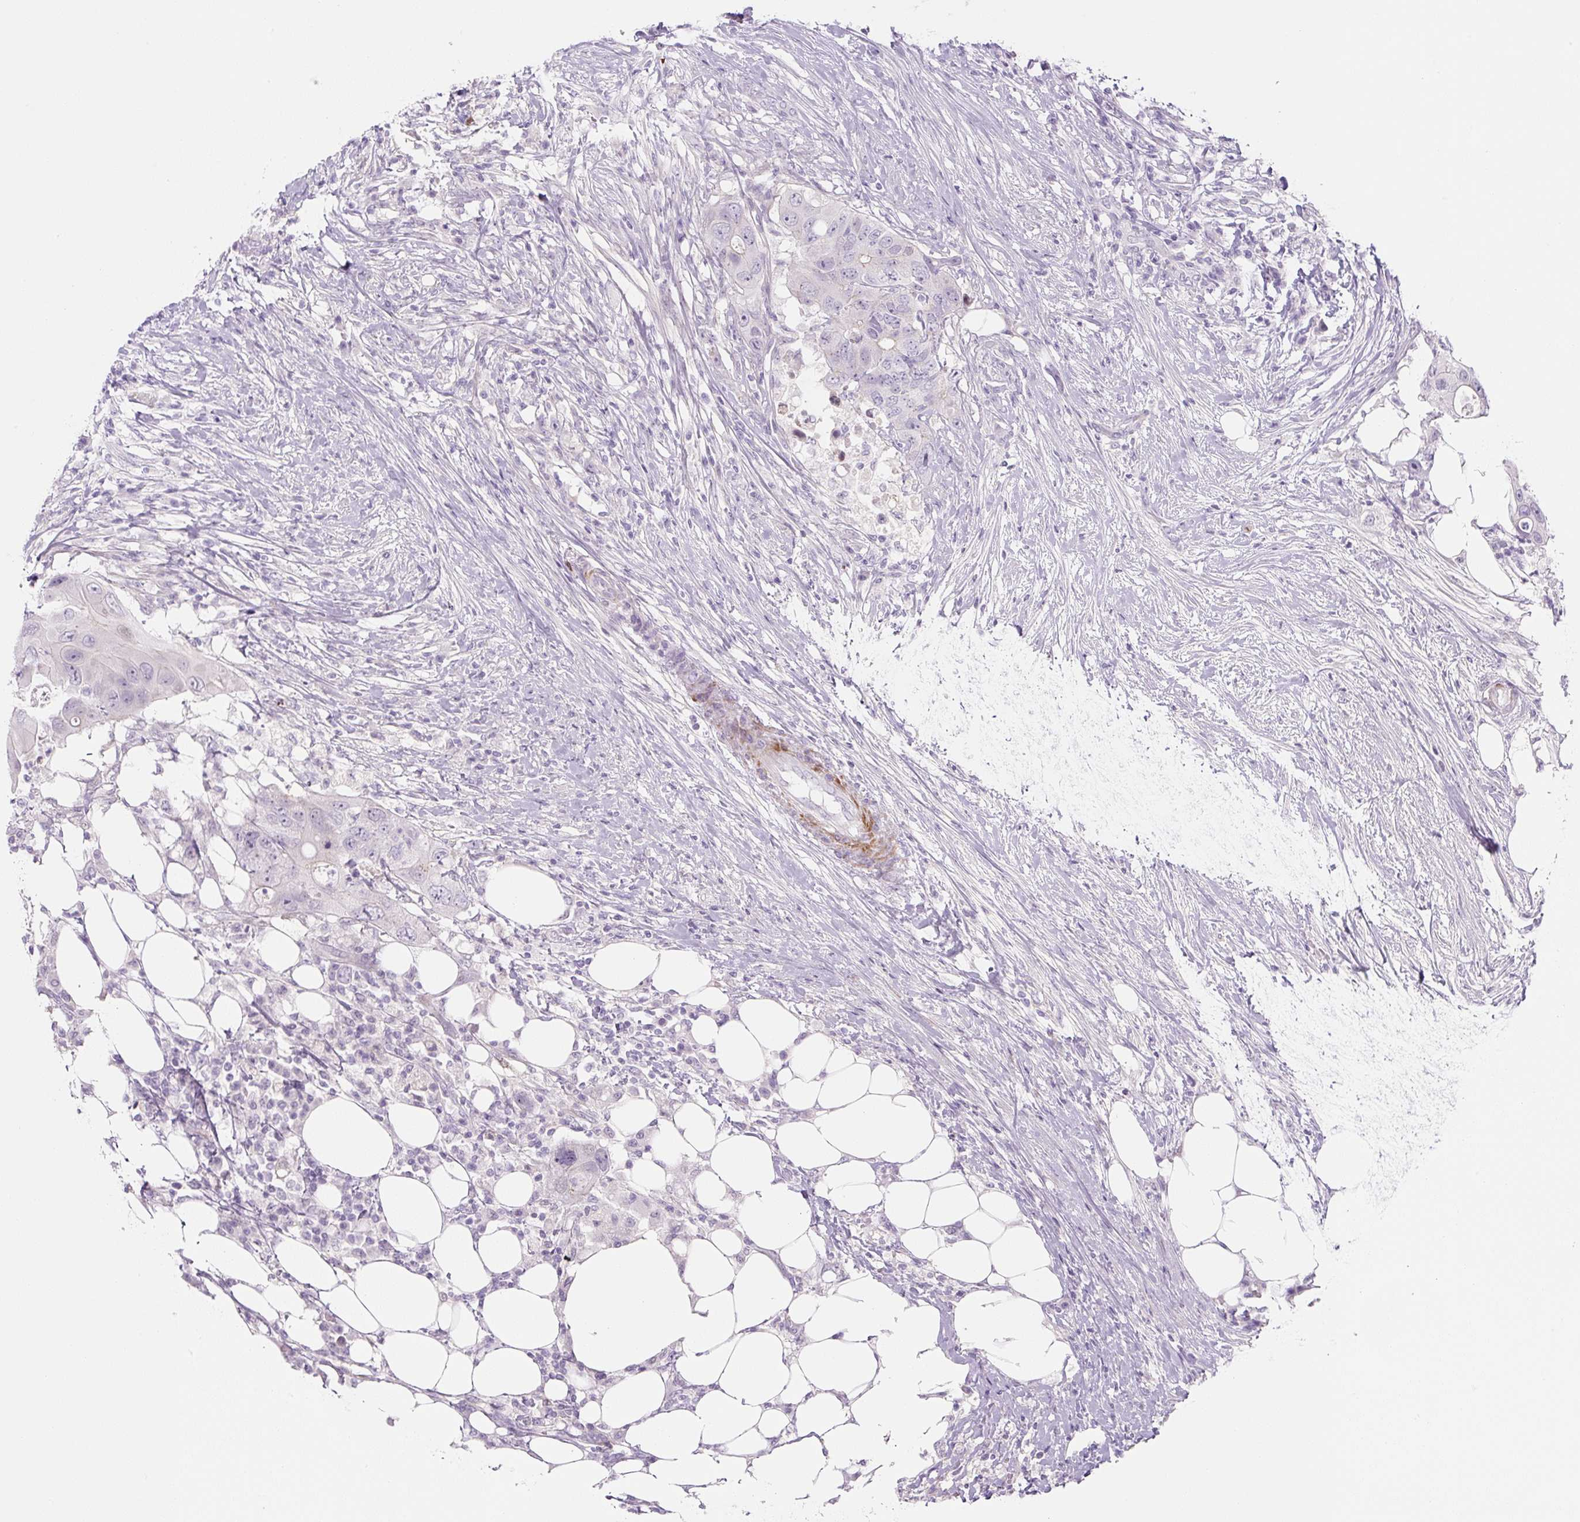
{"staining": {"intensity": "negative", "quantity": "none", "location": "none"}, "tissue": "colorectal cancer", "cell_type": "Tumor cells", "image_type": "cancer", "snomed": [{"axis": "morphology", "description": "Adenocarcinoma, NOS"}, {"axis": "topography", "description": "Colon"}], "caption": "Adenocarcinoma (colorectal) was stained to show a protein in brown. There is no significant positivity in tumor cells.", "gene": "PRM1", "patient": {"sex": "male", "age": 71}}